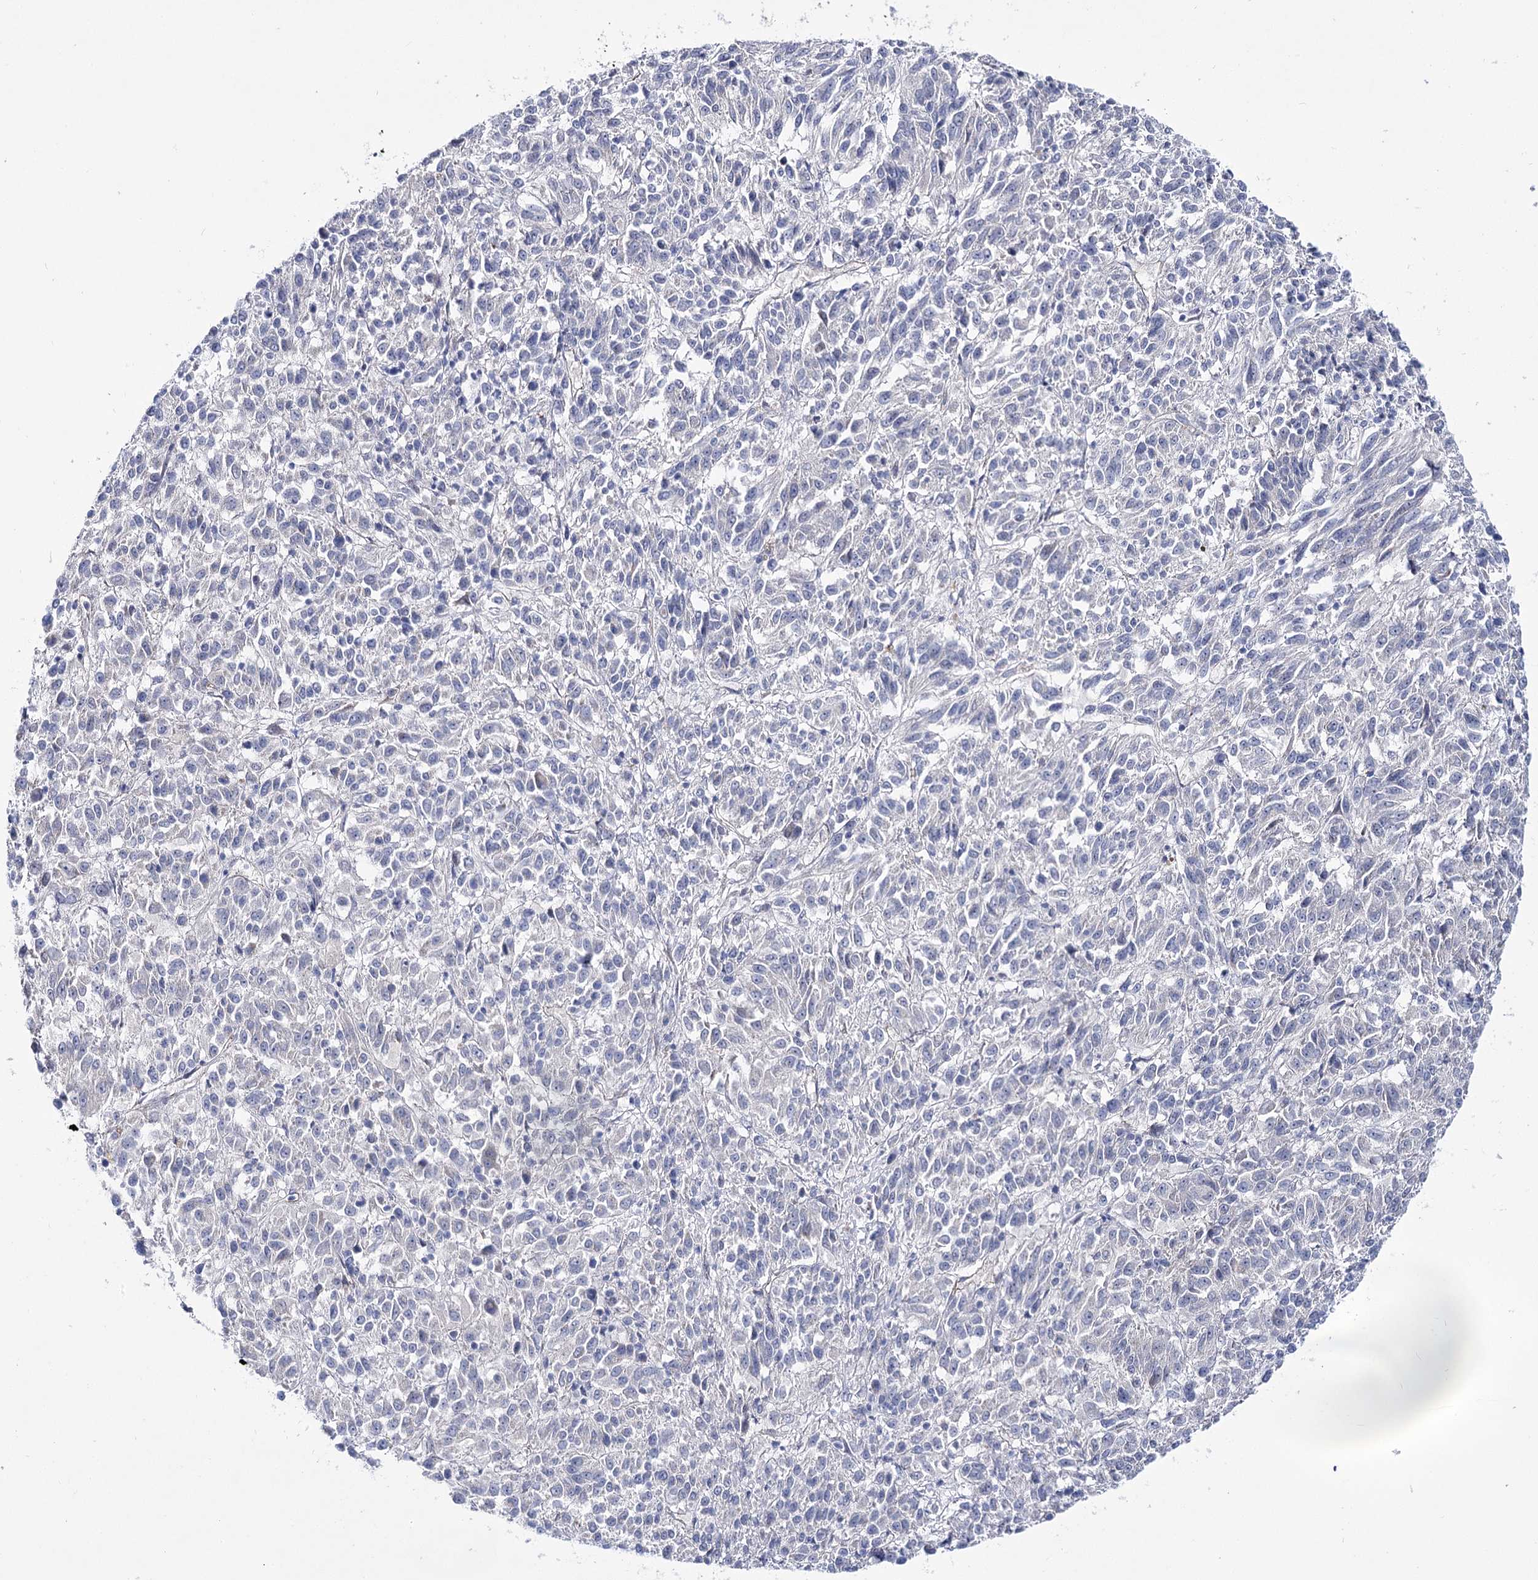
{"staining": {"intensity": "negative", "quantity": "none", "location": "none"}, "tissue": "melanoma", "cell_type": "Tumor cells", "image_type": "cancer", "snomed": [{"axis": "morphology", "description": "Malignant melanoma, Metastatic site"}, {"axis": "topography", "description": "Lung"}], "caption": "A high-resolution photomicrograph shows immunohistochemistry staining of melanoma, which displays no significant positivity in tumor cells.", "gene": "NRAP", "patient": {"sex": "male", "age": 64}}